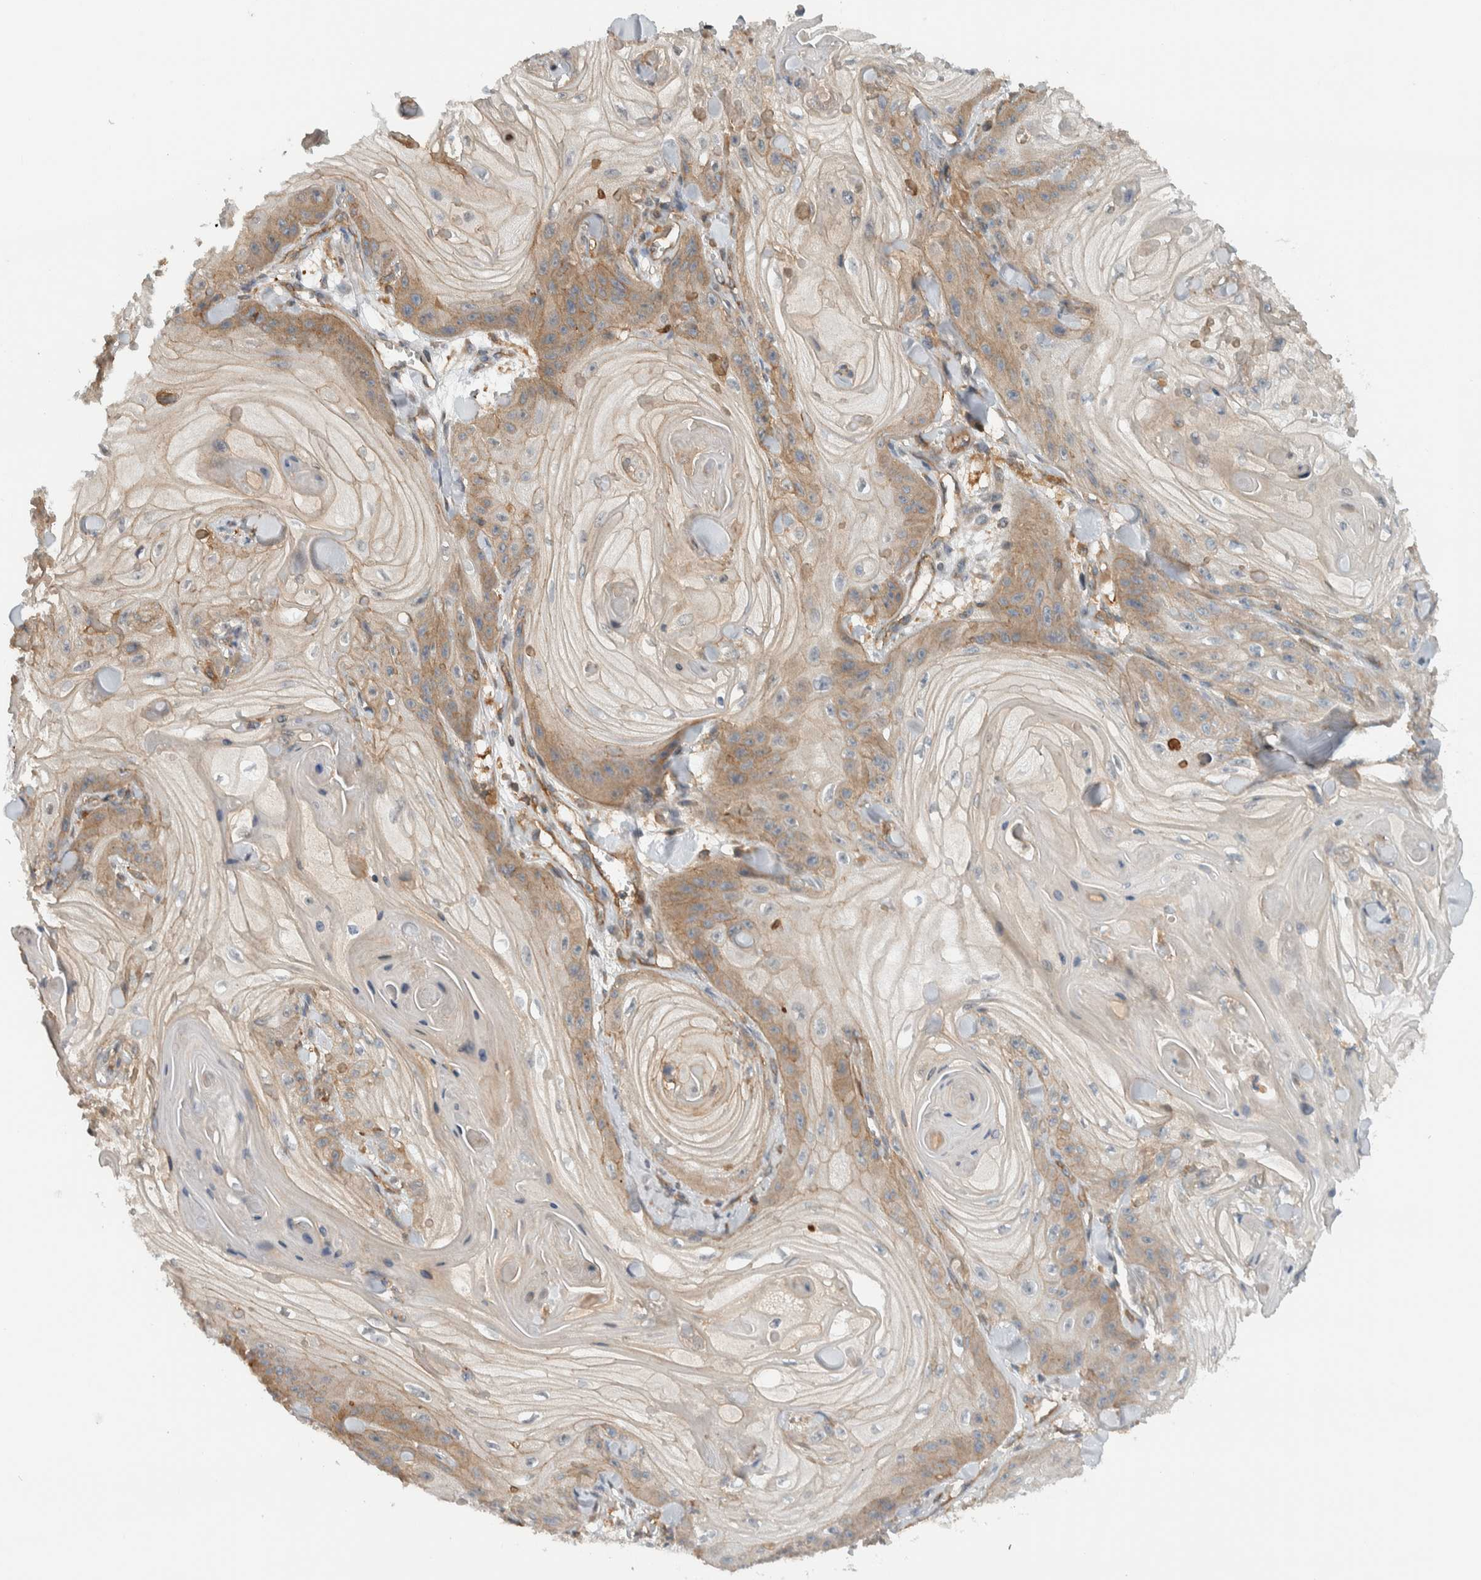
{"staining": {"intensity": "moderate", "quantity": "<25%", "location": "cytoplasmic/membranous"}, "tissue": "skin cancer", "cell_type": "Tumor cells", "image_type": "cancer", "snomed": [{"axis": "morphology", "description": "Squamous cell carcinoma, NOS"}, {"axis": "topography", "description": "Skin"}], "caption": "Skin squamous cell carcinoma stained for a protein displays moderate cytoplasmic/membranous positivity in tumor cells.", "gene": "MPRIP", "patient": {"sex": "male", "age": 74}}